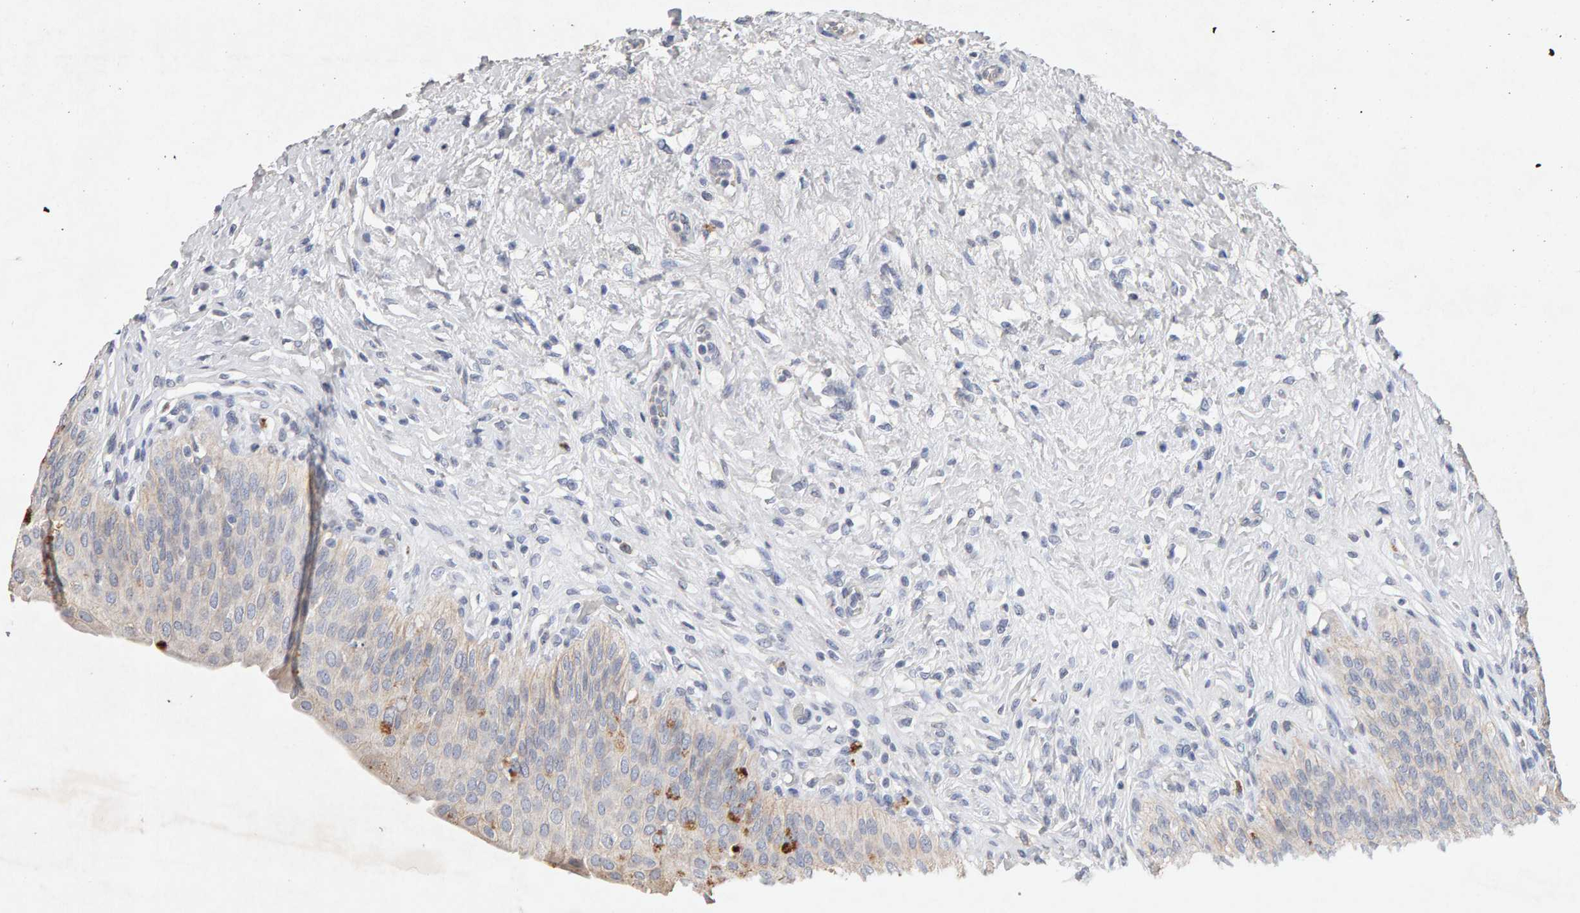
{"staining": {"intensity": "moderate", "quantity": "<25%", "location": "cytoplasmic/membranous"}, "tissue": "urinary bladder", "cell_type": "Urothelial cells", "image_type": "normal", "snomed": [{"axis": "morphology", "description": "Normal tissue, NOS"}, {"axis": "topography", "description": "Urinary bladder"}], "caption": "Protein staining exhibits moderate cytoplasmic/membranous staining in approximately <25% of urothelial cells in normal urinary bladder.", "gene": "PTPRM", "patient": {"sex": "male", "age": 46}}